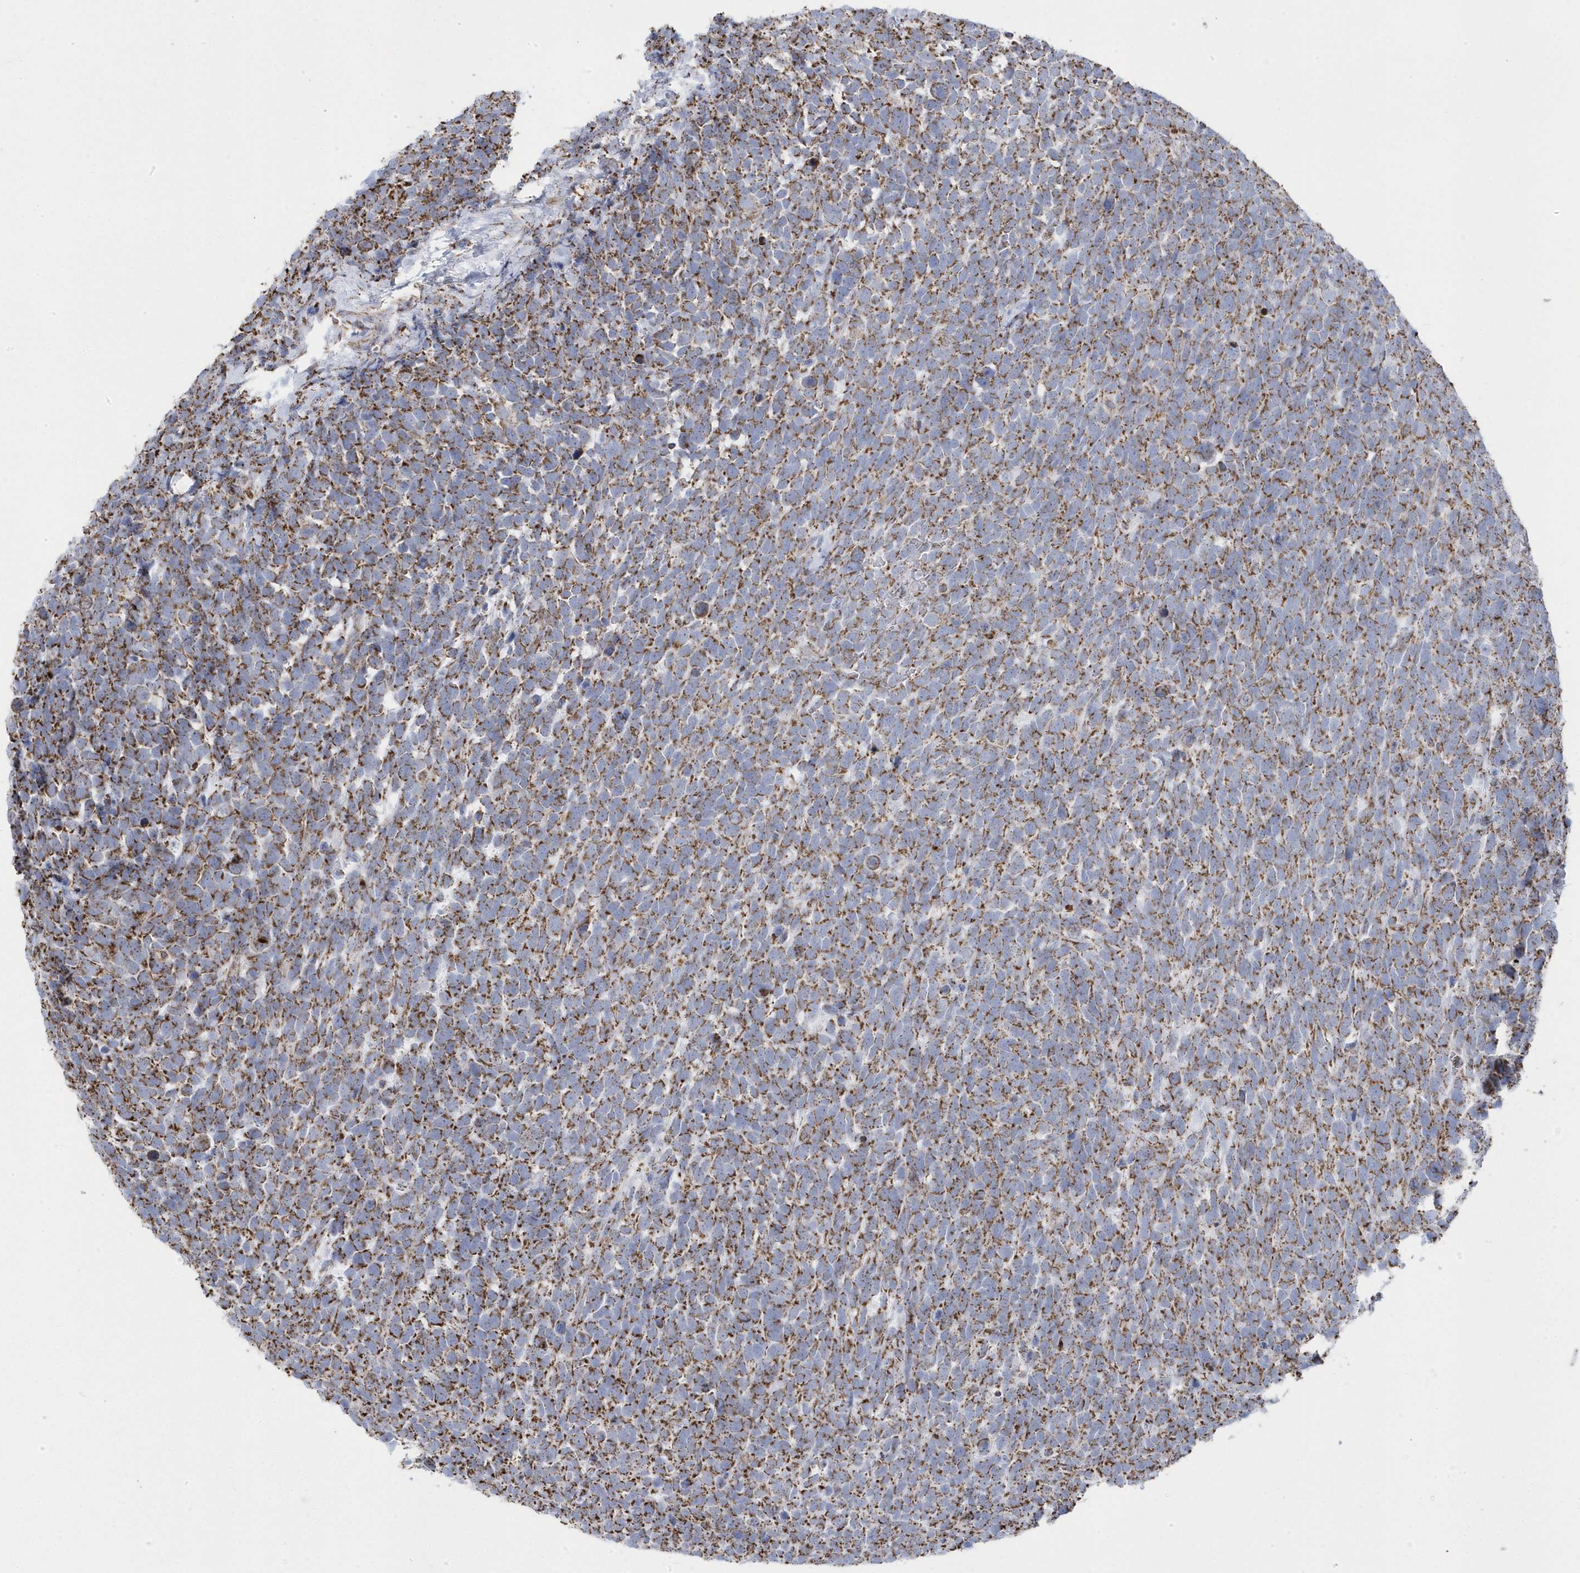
{"staining": {"intensity": "moderate", "quantity": ">75%", "location": "cytoplasmic/membranous"}, "tissue": "urothelial cancer", "cell_type": "Tumor cells", "image_type": "cancer", "snomed": [{"axis": "morphology", "description": "Urothelial carcinoma, High grade"}, {"axis": "topography", "description": "Urinary bladder"}], "caption": "Tumor cells show moderate cytoplasmic/membranous positivity in approximately >75% of cells in urothelial cancer. (DAB IHC with brightfield microscopy, high magnification).", "gene": "GTPBP8", "patient": {"sex": "female", "age": 82}}